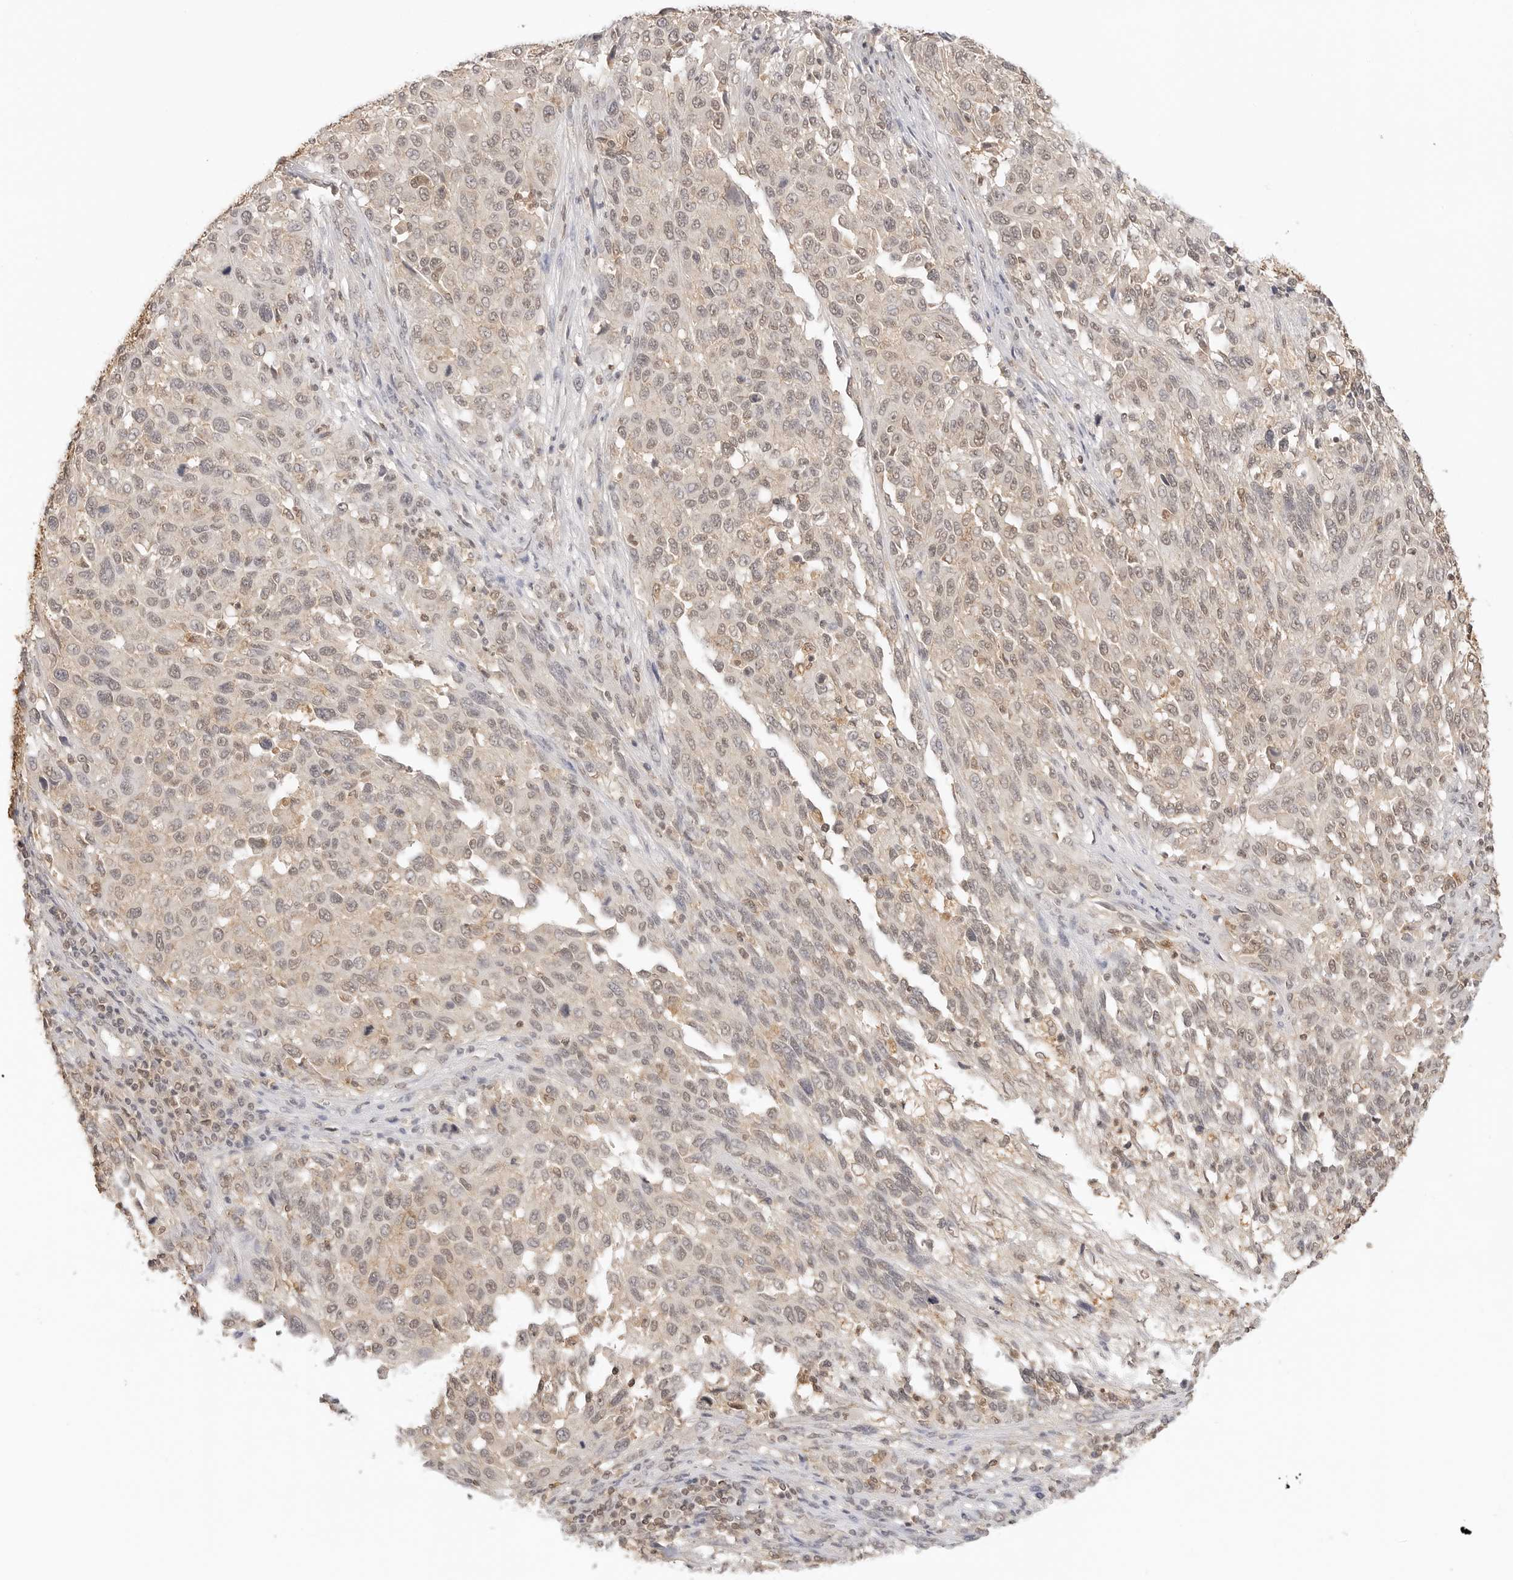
{"staining": {"intensity": "weak", "quantity": "25%-75%", "location": "cytoplasmic/membranous,nuclear"}, "tissue": "melanoma", "cell_type": "Tumor cells", "image_type": "cancer", "snomed": [{"axis": "morphology", "description": "Malignant melanoma, Metastatic site"}, {"axis": "topography", "description": "Lymph node"}], "caption": "Tumor cells reveal low levels of weak cytoplasmic/membranous and nuclear positivity in about 25%-75% of cells in human malignant melanoma (metastatic site). The staining was performed using DAB (3,3'-diaminobenzidine) to visualize the protein expression in brown, while the nuclei were stained in blue with hematoxylin (Magnification: 20x).", "gene": "EPHA1", "patient": {"sex": "male", "age": 61}}